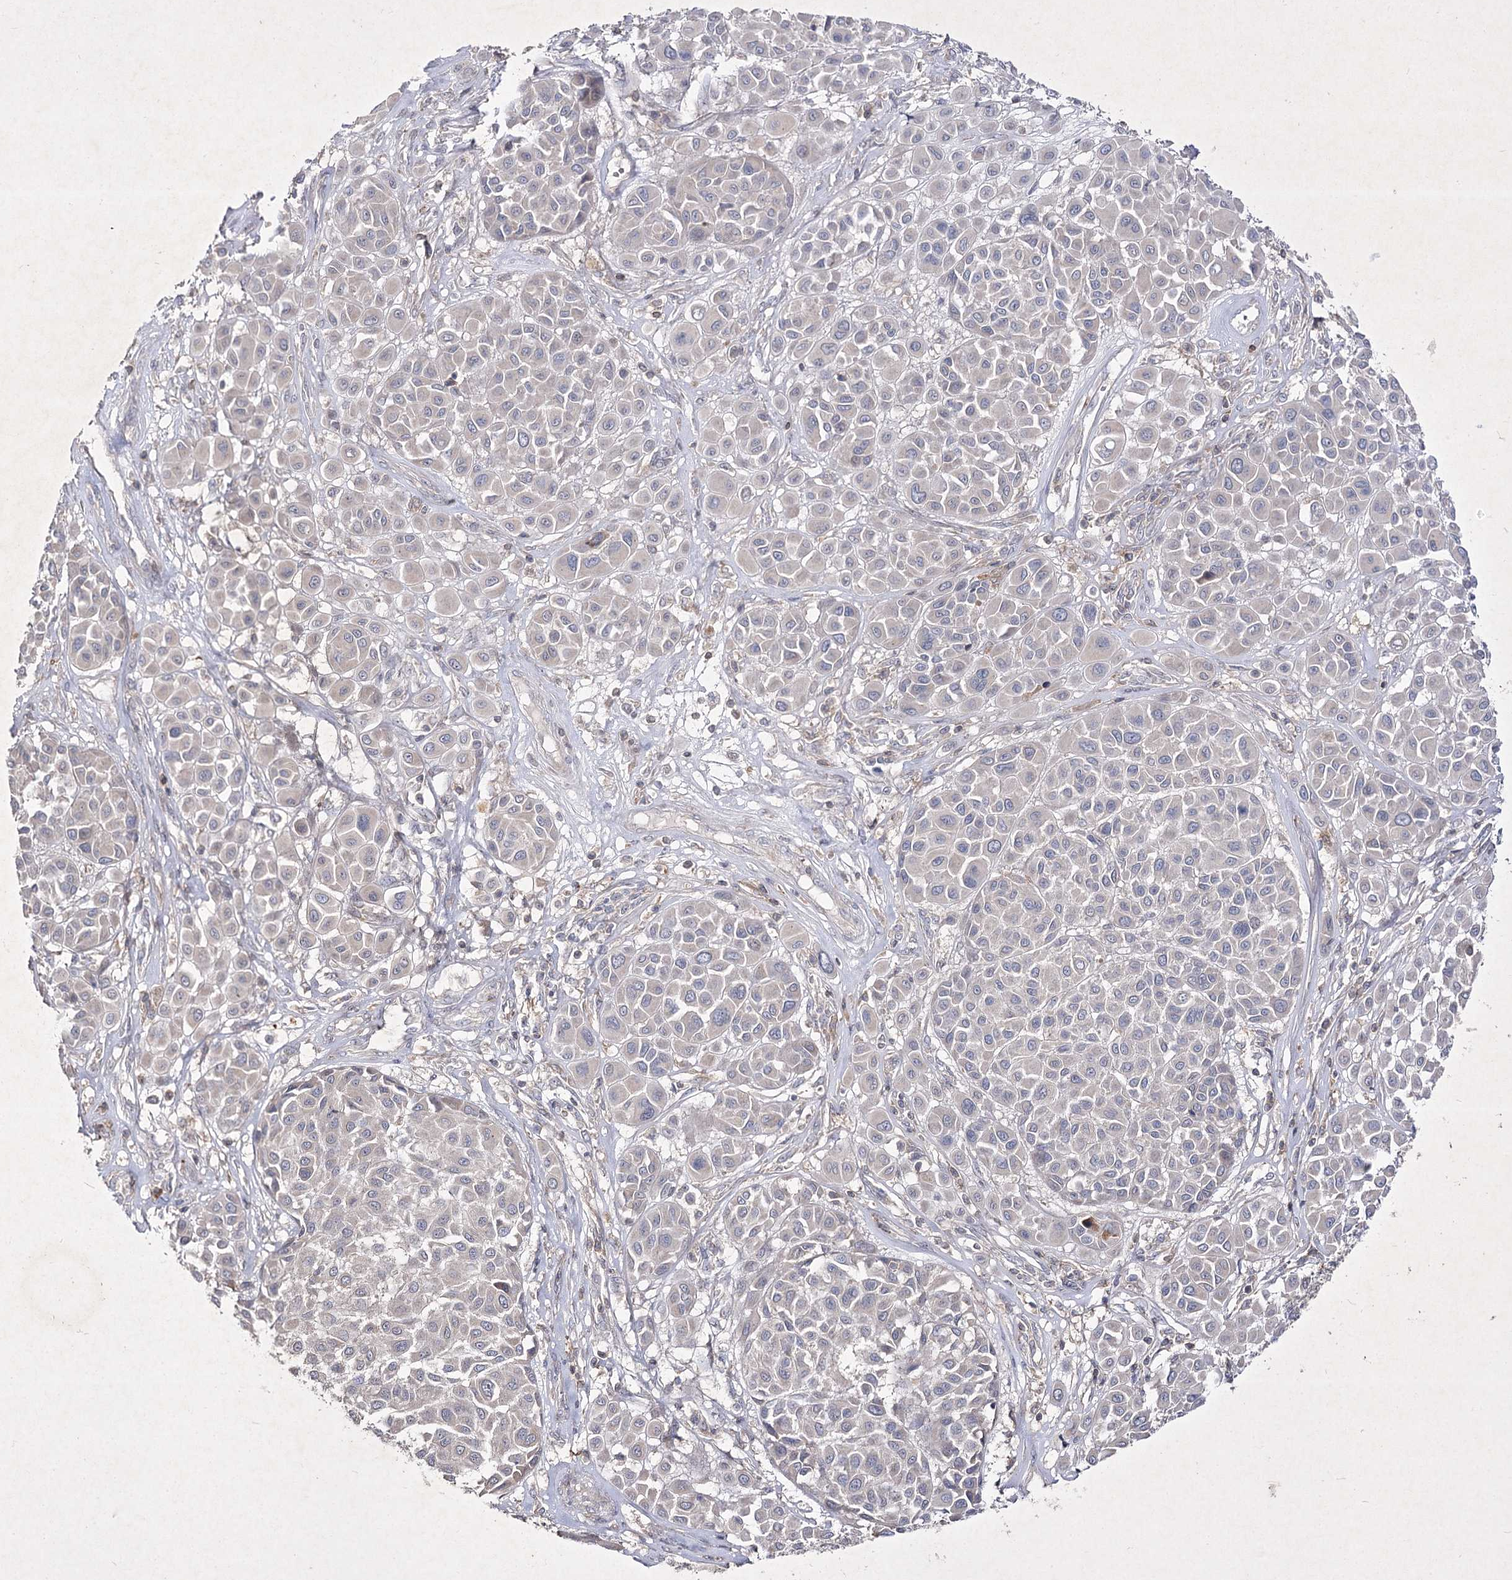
{"staining": {"intensity": "negative", "quantity": "none", "location": "none"}, "tissue": "melanoma", "cell_type": "Tumor cells", "image_type": "cancer", "snomed": [{"axis": "morphology", "description": "Malignant melanoma, Metastatic site"}, {"axis": "topography", "description": "Soft tissue"}], "caption": "Immunohistochemical staining of human malignant melanoma (metastatic site) displays no significant positivity in tumor cells.", "gene": "CIB2", "patient": {"sex": "male", "age": 41}}